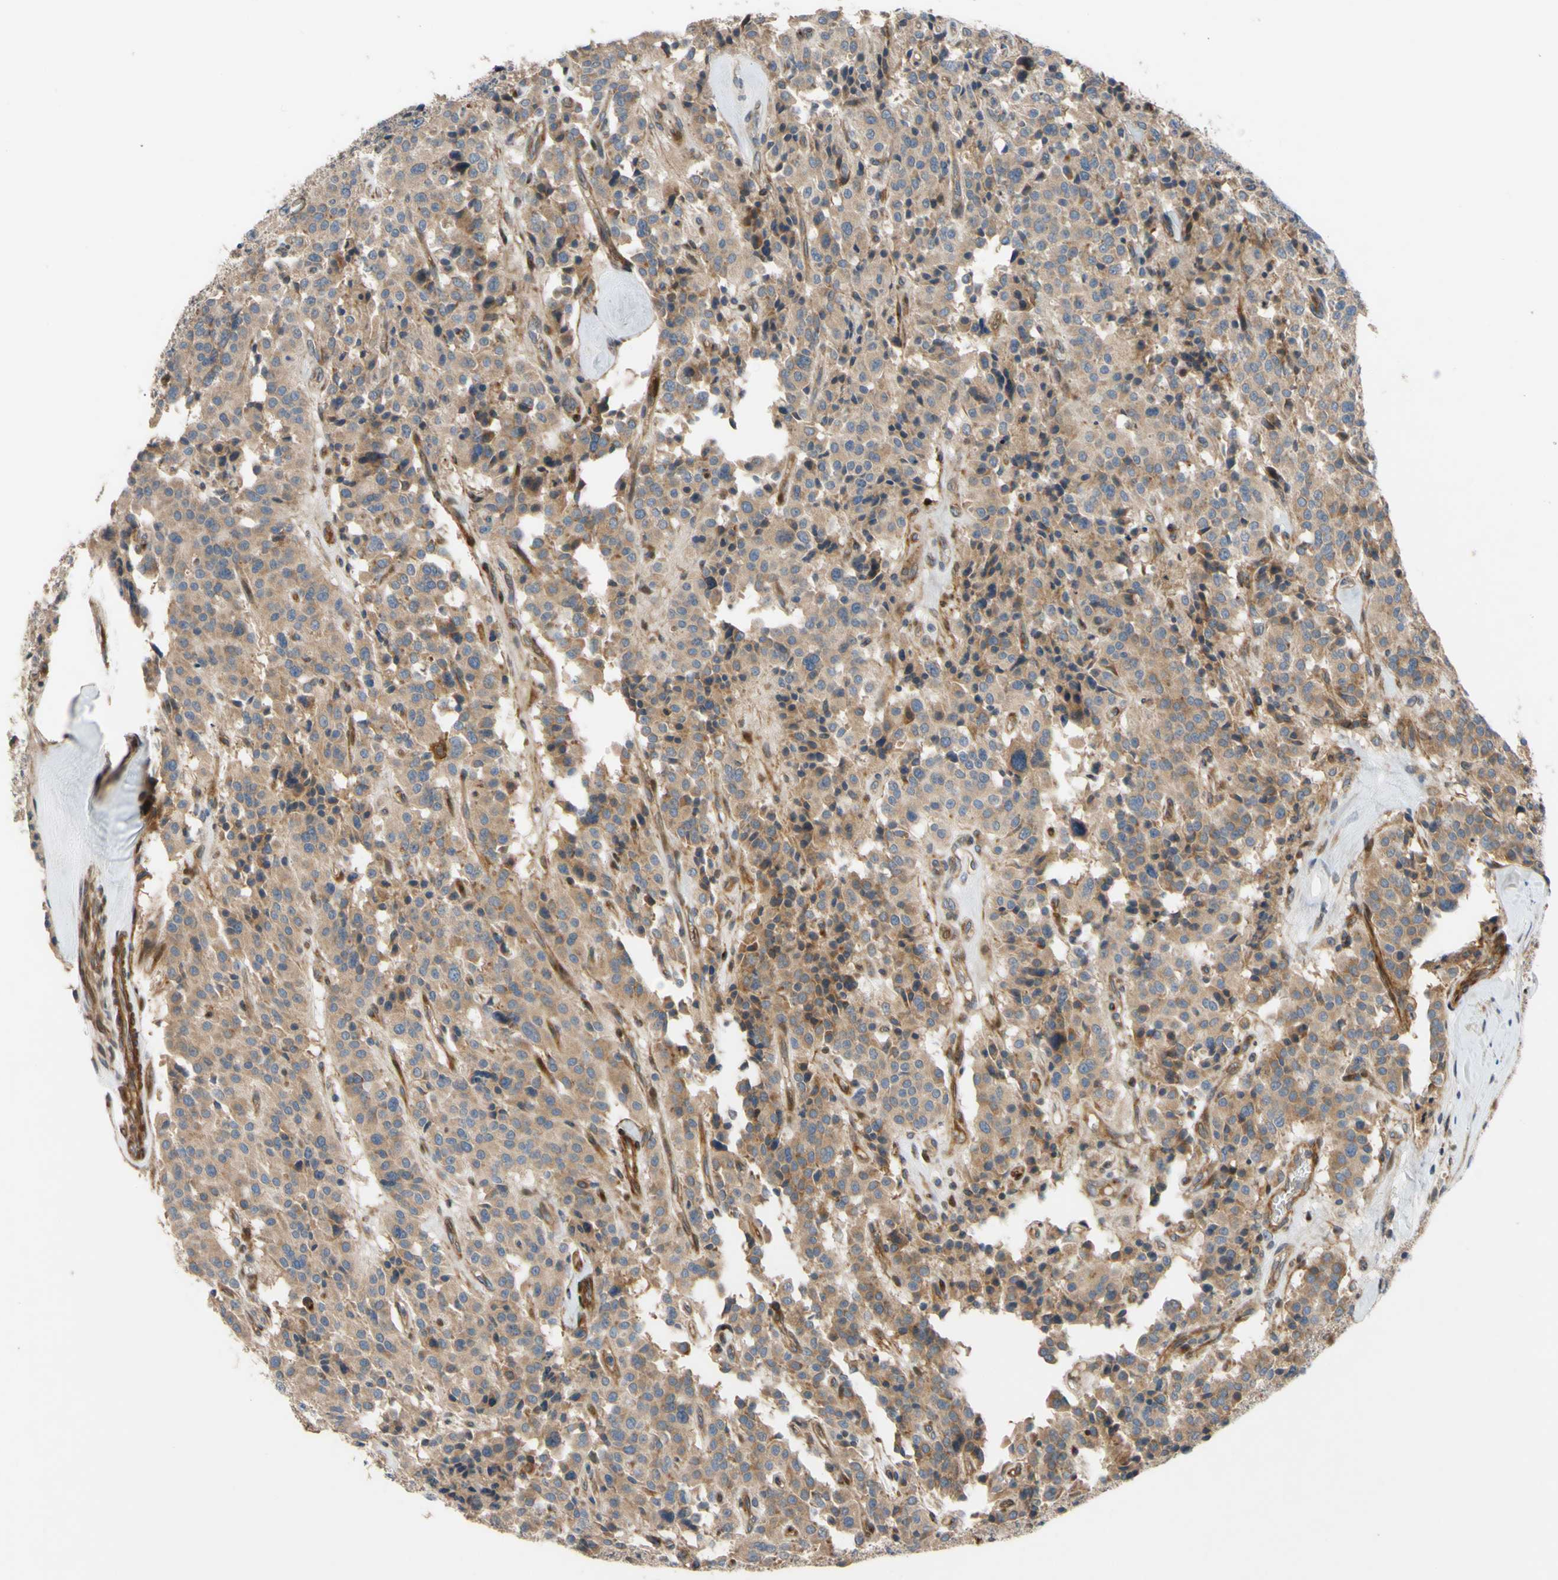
{"staining": {"intensity": "weak", "quantity": ">75%", "location": "cytoplasmic/membranous"}, "tissue": "carcinoid", "cell_type": "Tumor cells", "image_type": "cancer", "snomed": [{"axis": "morphology", "description": "Carcinoid, malignant, NOS"}, {"axis": "topography", "description": "Lung"}], "caption": "Tumor cells show weak cytoplasmic/membranous positivity in about >75% of cells in carcinoid. (DAB (3,3'-diaminobenzidine) IHC, brown staining for protein, blue staining for nuclei).", "gene": "SPTLC1", "patient": {"sex": "male", "age": 30}}